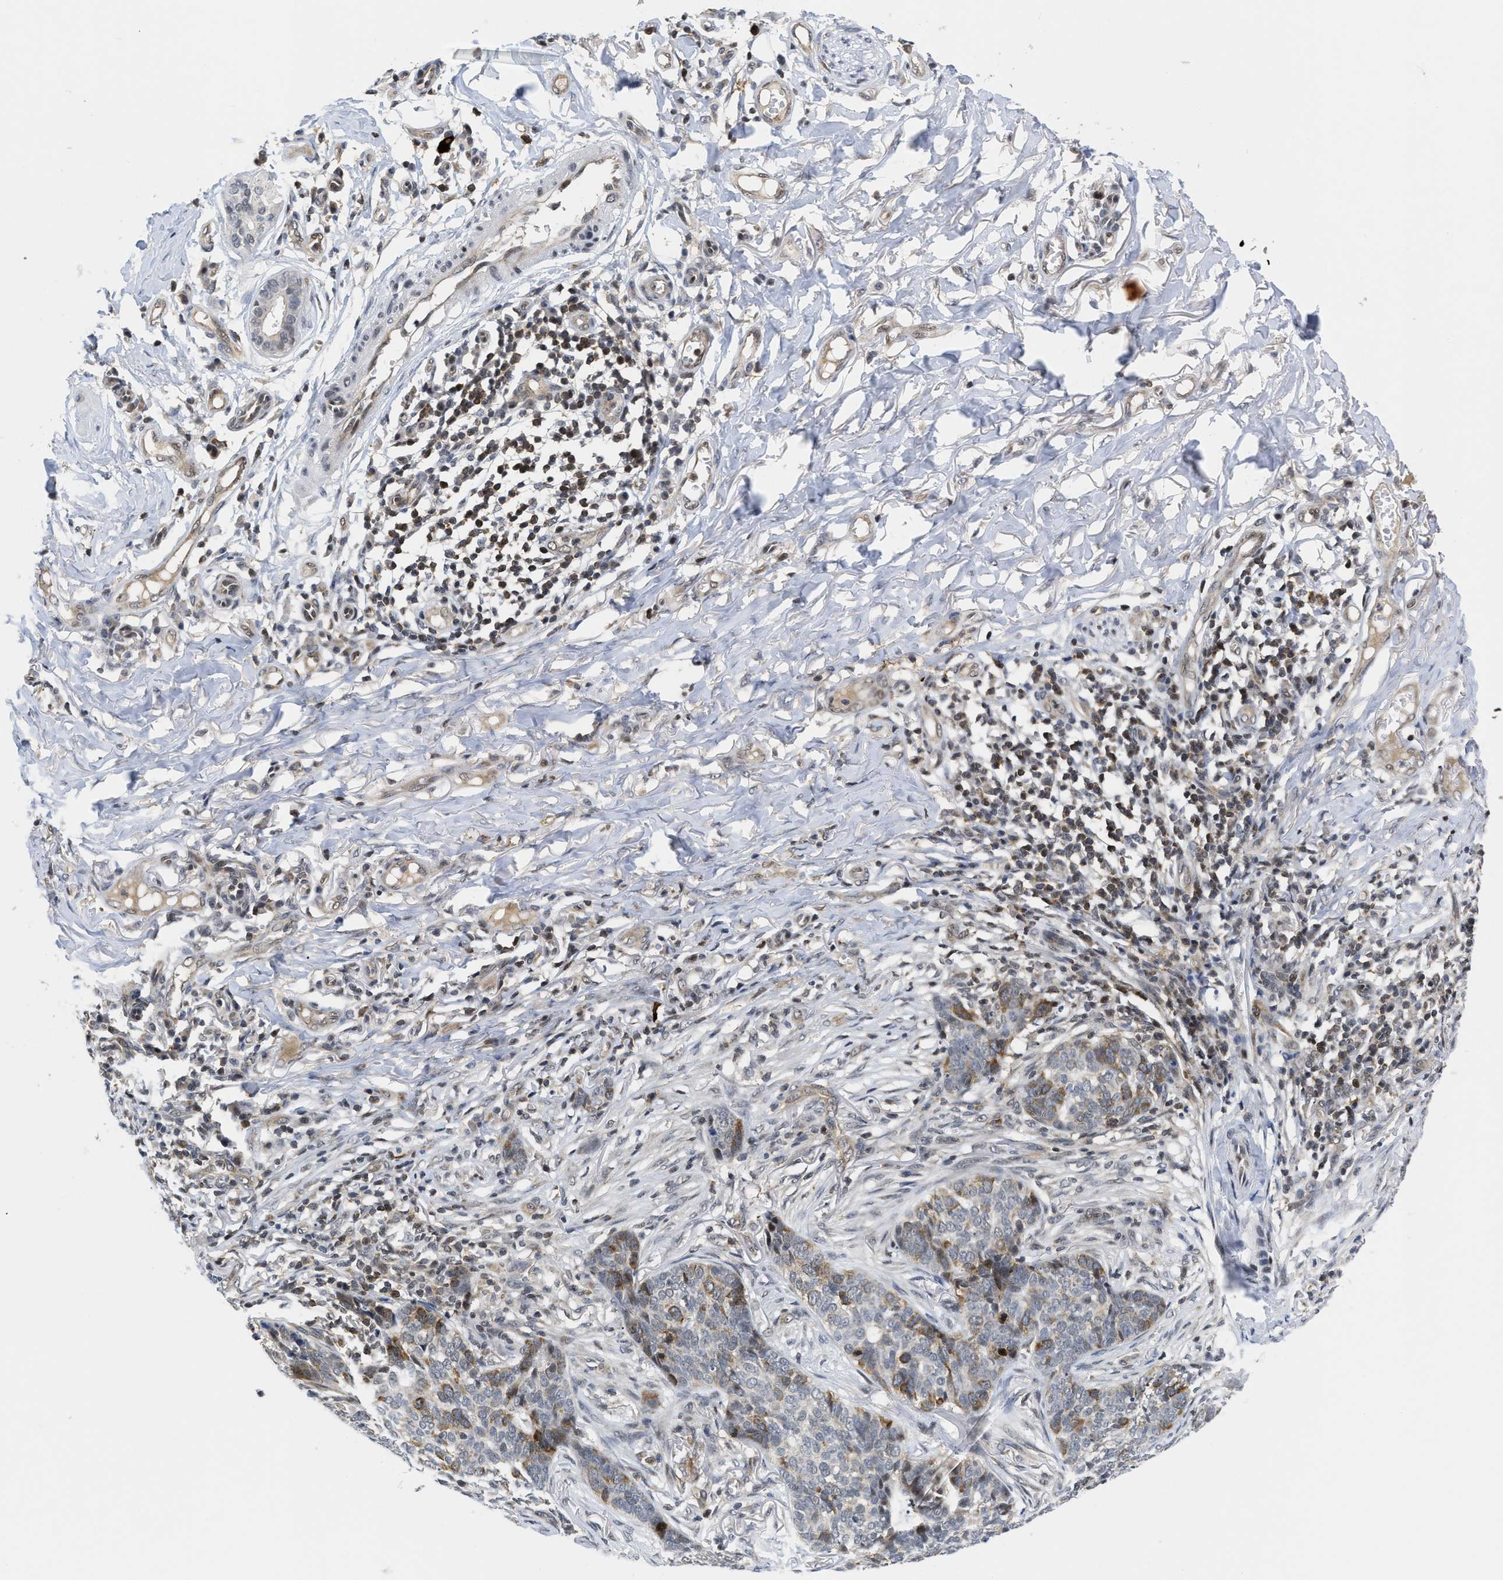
{"staining": {"intensity": "moderate", "quantity": "<25%", "location": "cytoplasmic/membranous"}, "tissue": "skin cancer", "cell_type": "Tumor cells", "image_type": "cancer", "snomed": [{"axis": "morphology", "description": "Basal cell carcinoma"}, {"axis": "topography", "description": "Skin"}], "caption": "Moderate cytoplasmic/membranous protein expression is present in approximately <25% of tumor cells in basal cell carcinoma (skin). The staining was performed using DAB (3,3'-diaminobenzidine), with brown indicating positive protein expression. Nuclei are stained blue with hematoxylin.", "gene": "HIF1A", "patient": {"sex": "male", "age": 85}}